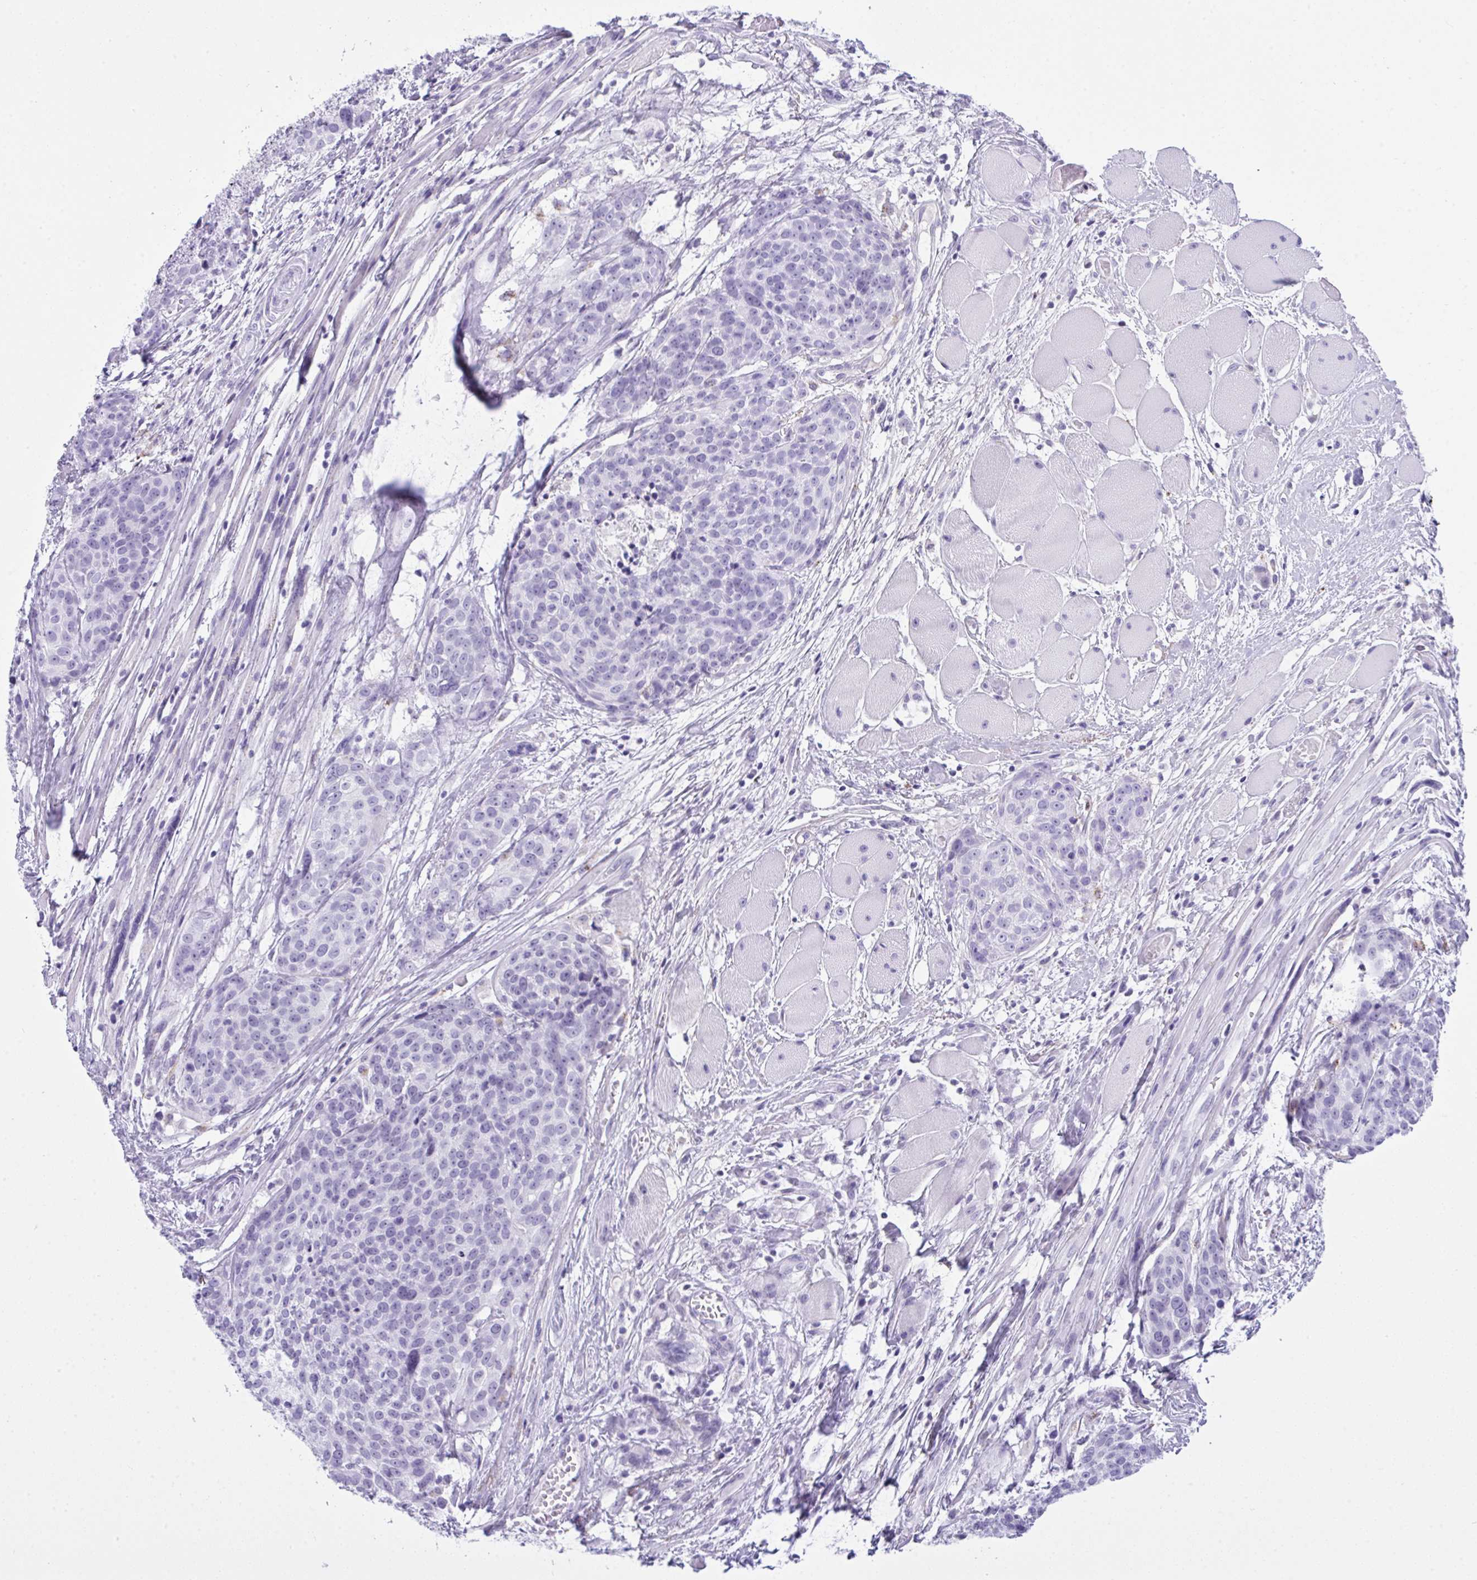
{"staining": {"intensity": "negative", "quantity": "none", "location": "none"}, "tissue": "head and neck cancer", "cell_type": "Tumor cells", "image_type": "cancer", "snomed": [{"axis": "morphology", "description": "Squamous cell carcinoma, NOS"}, {"axis": "topography", "description": "Oral tissue"}, {"axis": "topography", "description": "Head-Neck"}], "caption": "A high-resolution photomicrograph shows immunohistochemistry (IHC) staining of head and neck squamous cell carcinoma, which demonstrates no significant staining in tumor cells.", "gene": "ELN", "patient": {"sex": "male", "age": 64}}